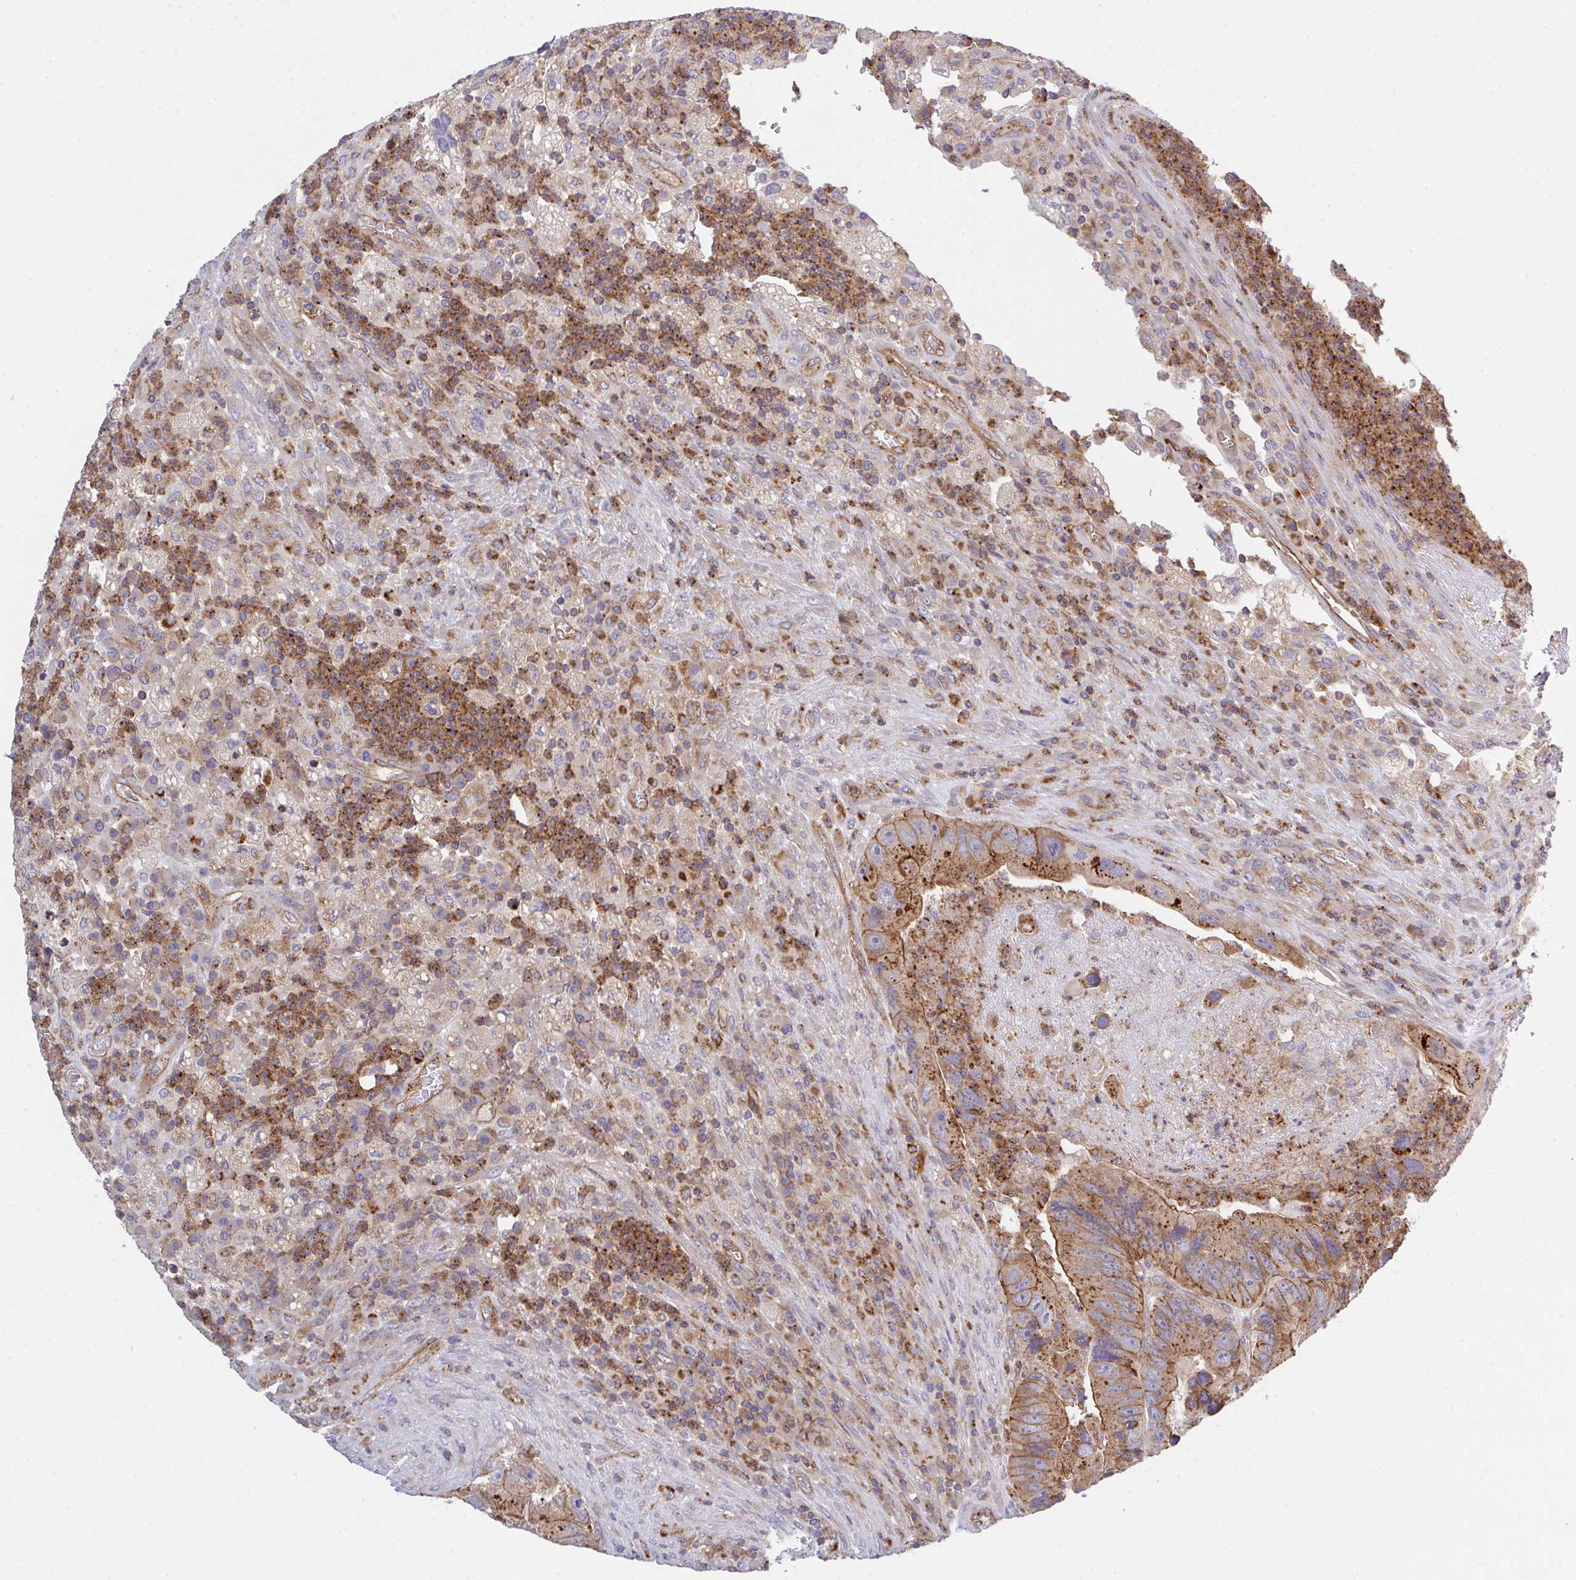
{"staining": {"intensity": "moderate", "quantity": ">75%", "location": "cytoplasmic/membranous"}, "tissue": "colorectal cancer", "cell_type": "Tumor cells", "image_type": "cancer", "snomed": [{"axis": "morphology", "description": "Adenocarcinoma, NOS"}, {"axis": "topography", "description": "Colon"}], "caption": "Immunohistochemistry (IHC) of human colorectal cancer shows medium levels of moderate cytoplasmic/membranous expression in approximately >75% of tumor cells.", "gene": "C4orf36", "patient": {"sex": "female", "age": 86}}